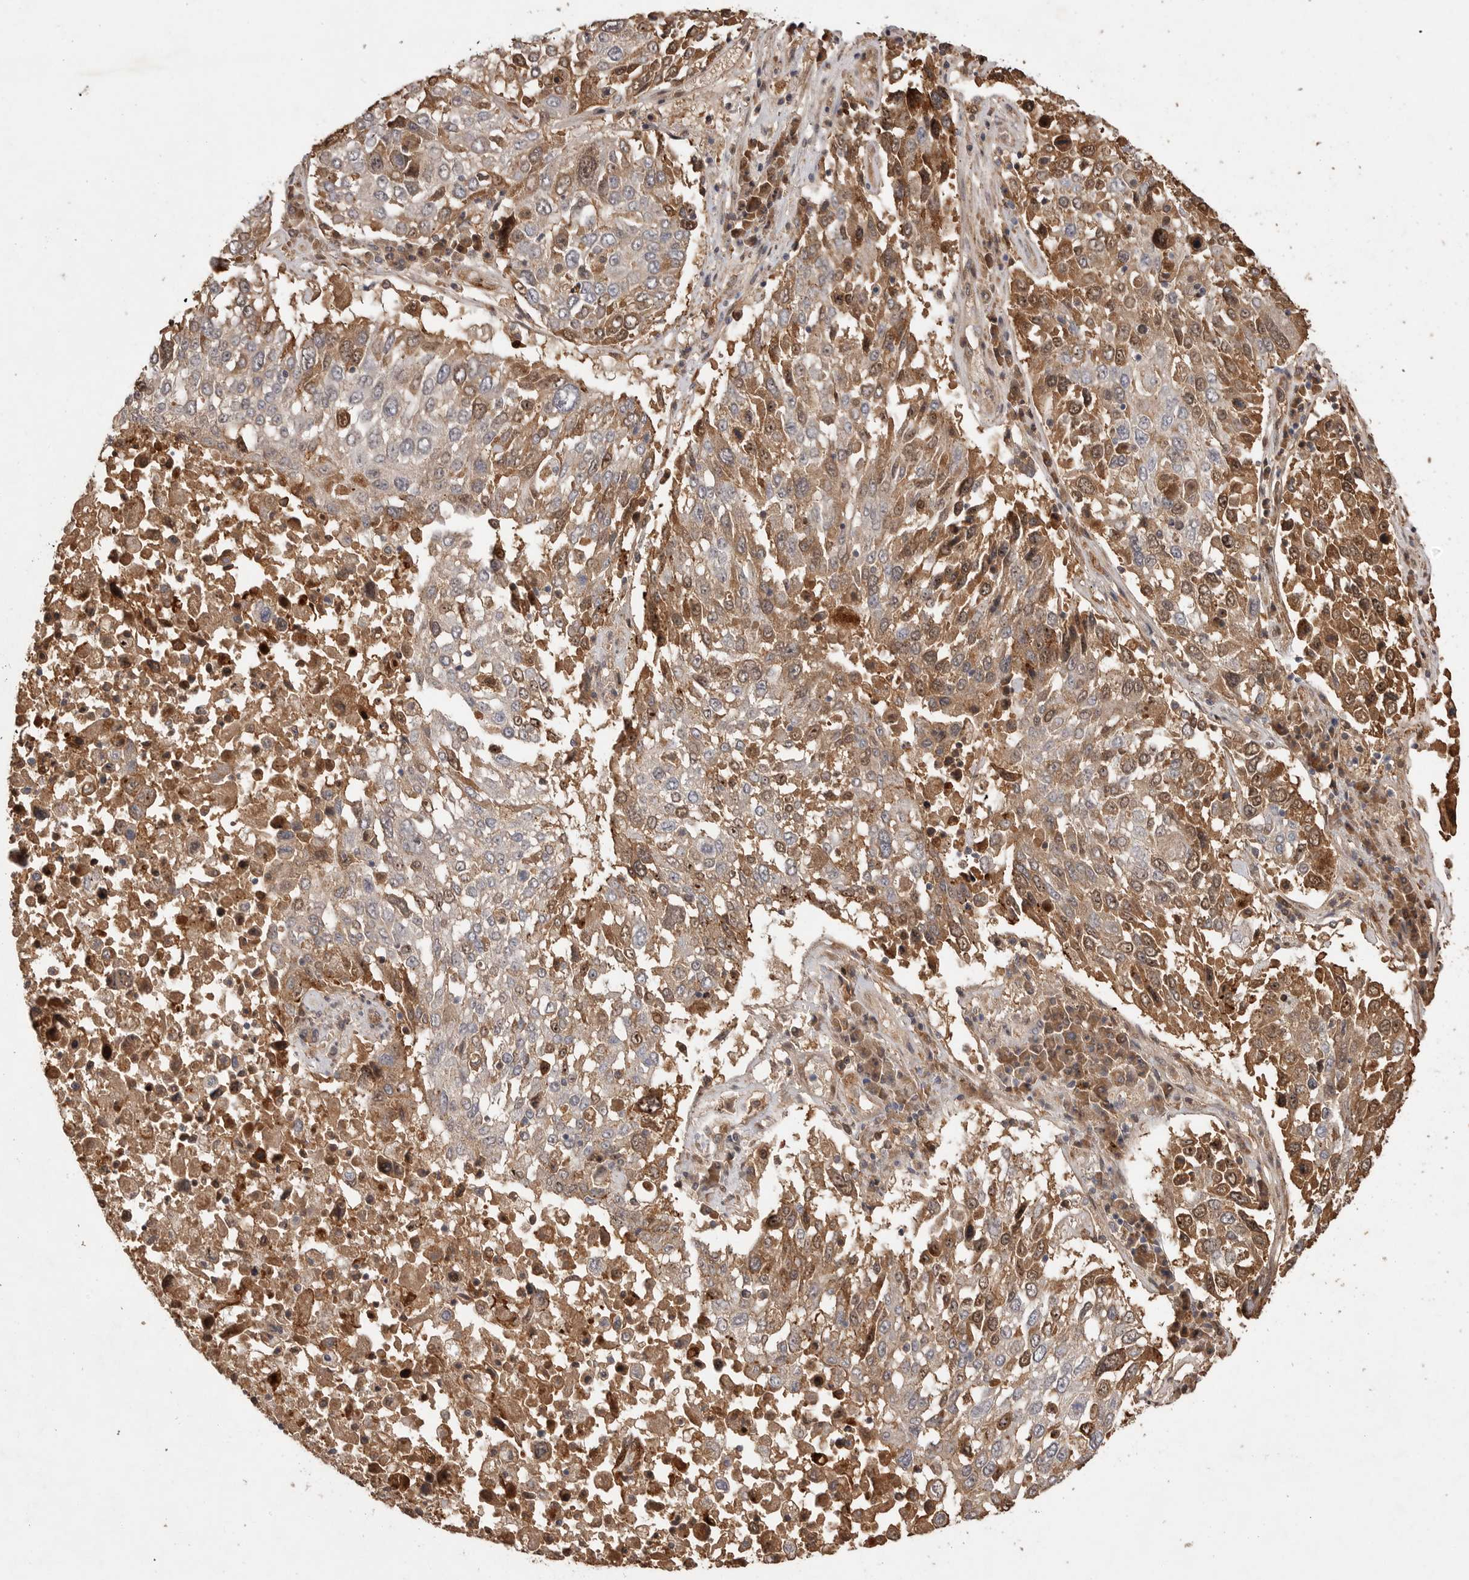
{"staining": {"intensity": "moderate", "quantity": "25%-75%", "location": "cytoplasmic/membranous"}, "tissue": "lung cancer", "cell_type": "Tumor cells", "image_type": "cancer", "snomed": [{"axis": "morphology", "description": "Squamous cell carcinoma, NOS"}, {"axis": "topography", "description": "Lung"}], "caption": "Human lung cancer stained with a brown dye reveals moderate cytoplasmic/membranous positive positivity in about 25%-75% of tumor cells.", "gene": "VN1R4", "patient": {"sex": "male", "age": 65}}